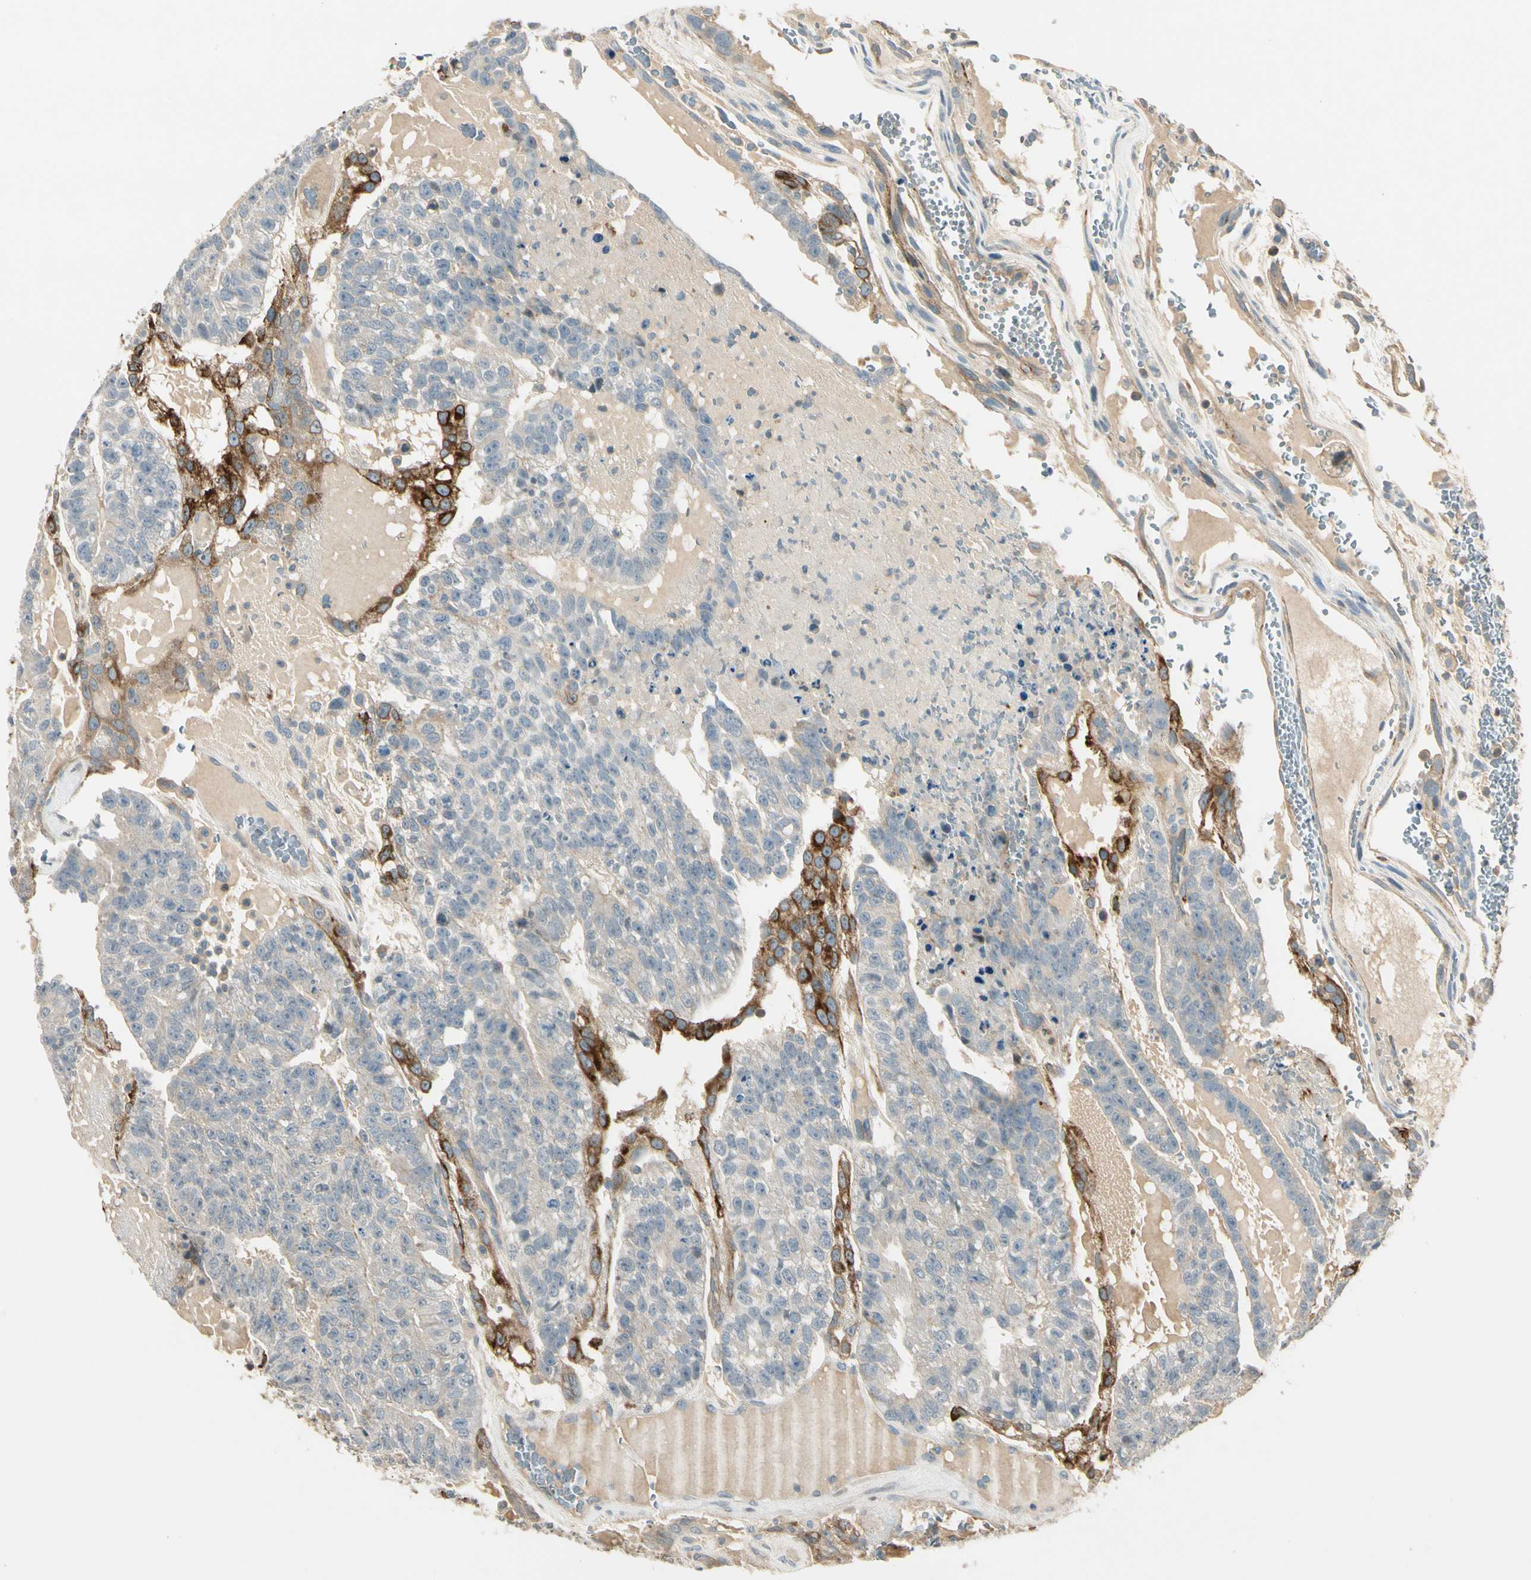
{"staining": {"intensity": "weak", "quantity": "<25%", "location": "cytoplasmic/membranous"}, "tissue": "testis cancer", "cell_type": "Tumor cells", "image_type": "cancer", "snomed": [{"axis": "morphology", "description": "Seminoma, NOS"}, {"axis": "morphology", "description": "Carcinoma, Embryonal, NOS"}, {"axis": "topography", "description": "Testis"}], "caption": "Immunohistochemistry (IHC) of testis cancer reveals no staining in tumor cells.", "gene": "P3H2", "patient": {"sex": "male", "age": 52}}